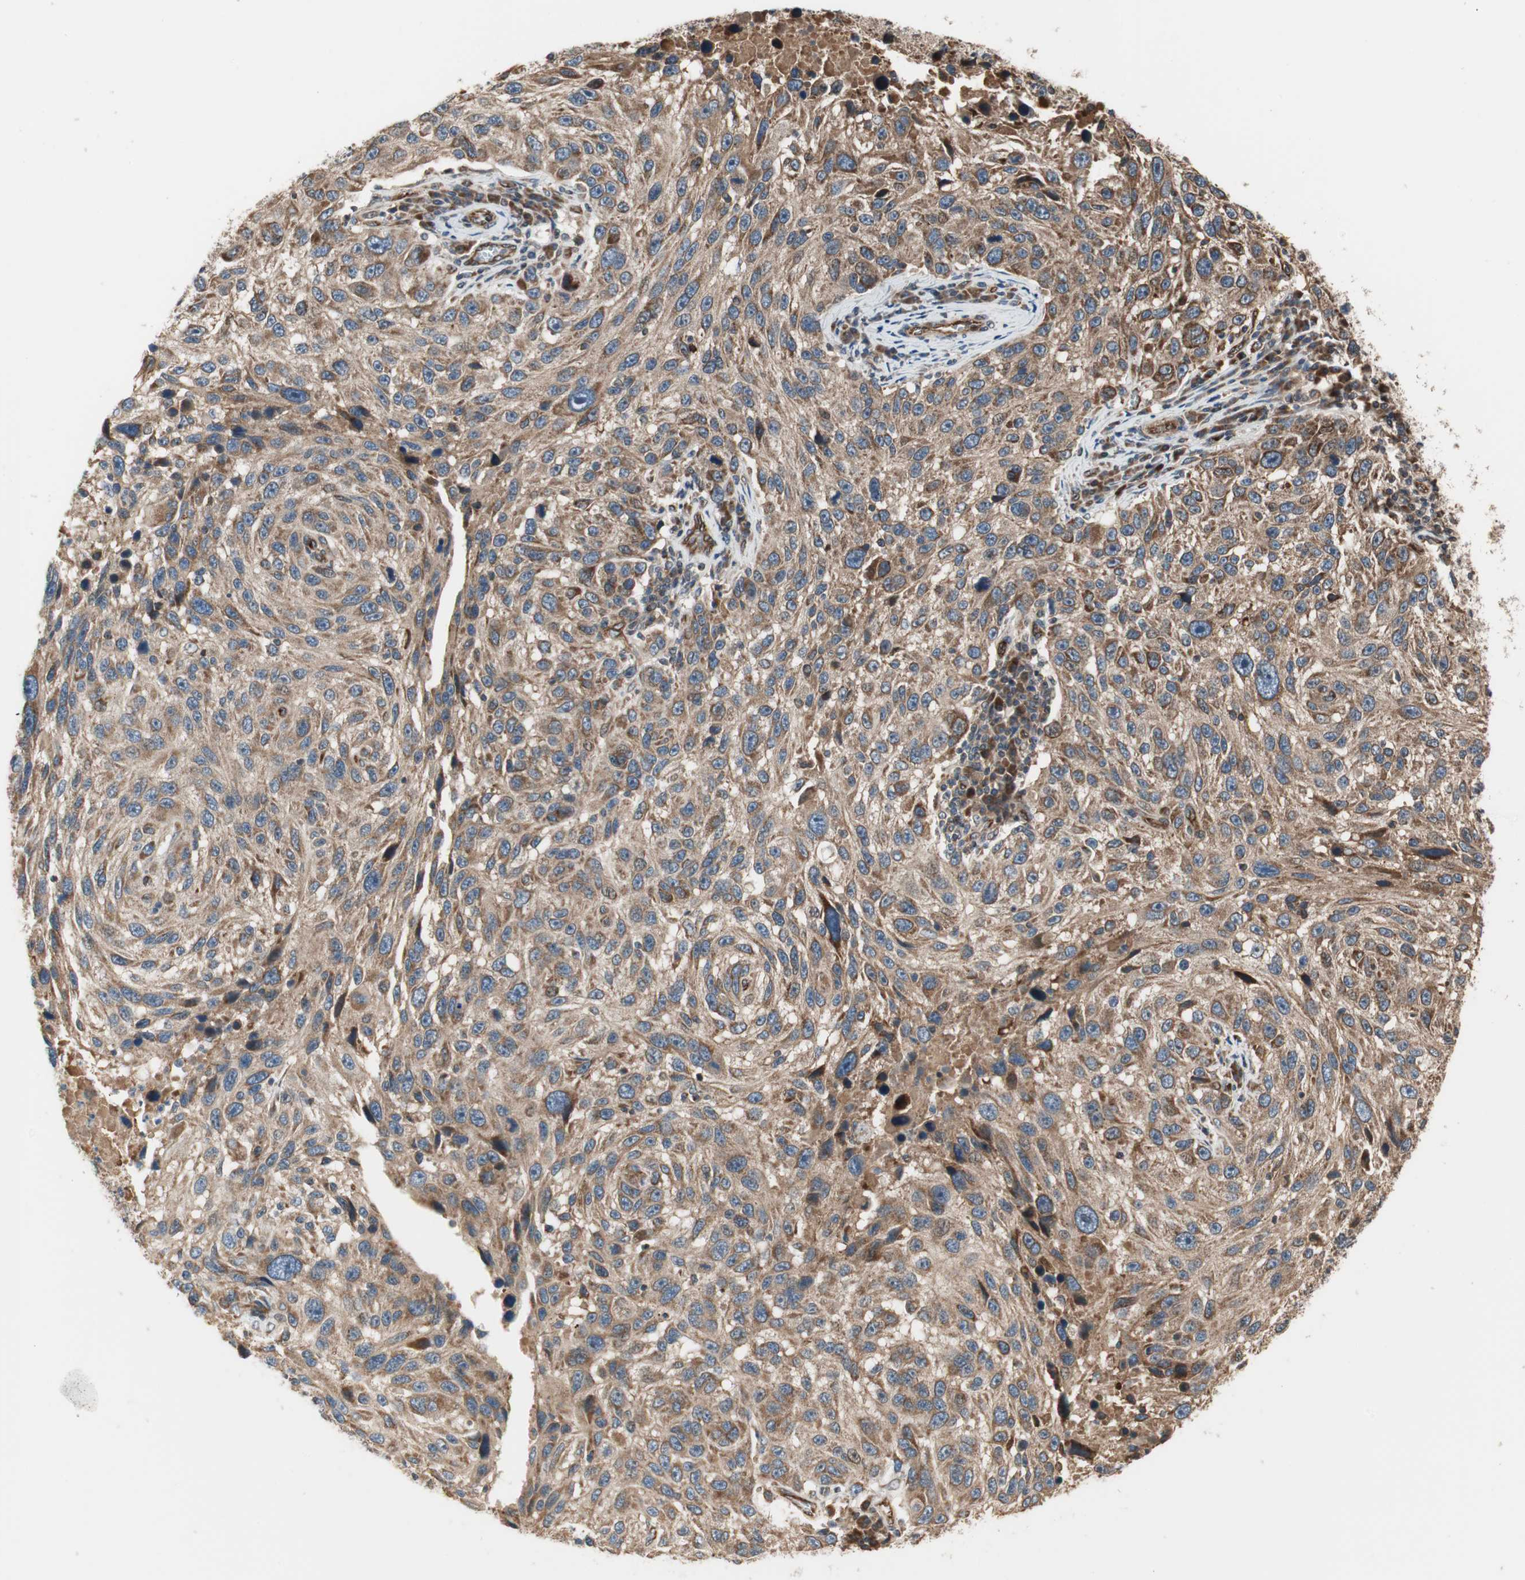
{"staining": {"intensity": "moderate", "quantity": ">75%", "location": "cytoplasmic/membranous"}, "tissue": "melanoma", "cell_type": "Tumor cells", "image_type": "cancer", "snomed": [{"axis": "morphology", "description": "Malignant melanoma, NOS"}, {"axis": "topography", "description": "Skin"}], "caption": "Melanoma tissue reveals moderate cytoplasmic/membranous expression in about >75% of tumor cells", "gene": "CTTNBP2NL", "patient": {"sex": "male", "age": 53}}